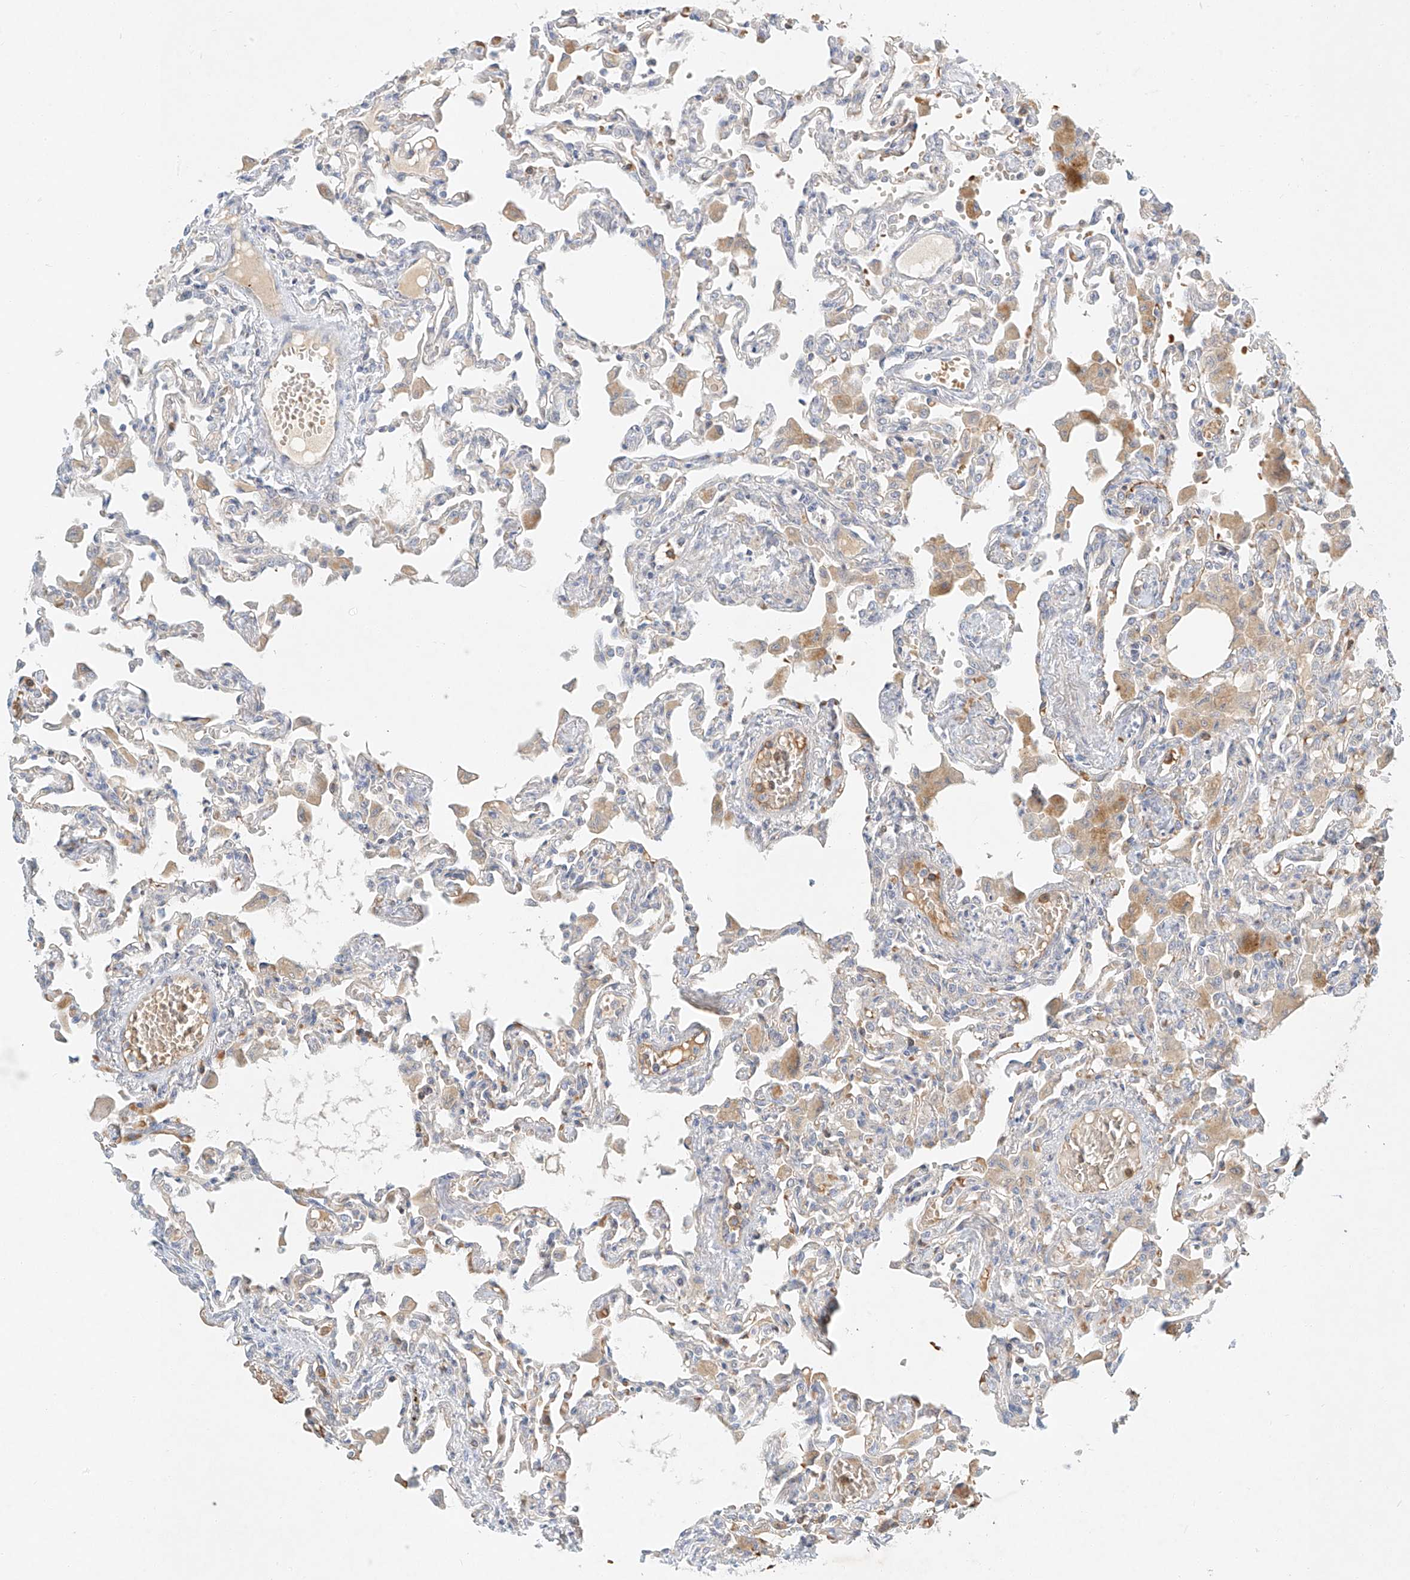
{"staining": {"intensity": "weak", "quantity": "<25%", "location": "cytoplasmic/membranous"}, "tissue": "lung", "cell_type": "Alveolar cells", "image_type": "normal", "snomed": [{"axis": "morphology", "description": "Normal tissue, NOS"}, {"axis": "topography", "description": "Bronchus"}, {"axis": "topography", "description": "Lung"}], "caption": "High power microscopy photomicrograph of an immunohistochemistry image of benign lung, revealing no significant staining in alveolar cells. (DAB (3,3'-diaminobenzidine) immunohistochemistry visualized using brightfield microscopy, high magnification).", "gene": "SYTL3", "patient": {"sex": "female", "age": 49}}